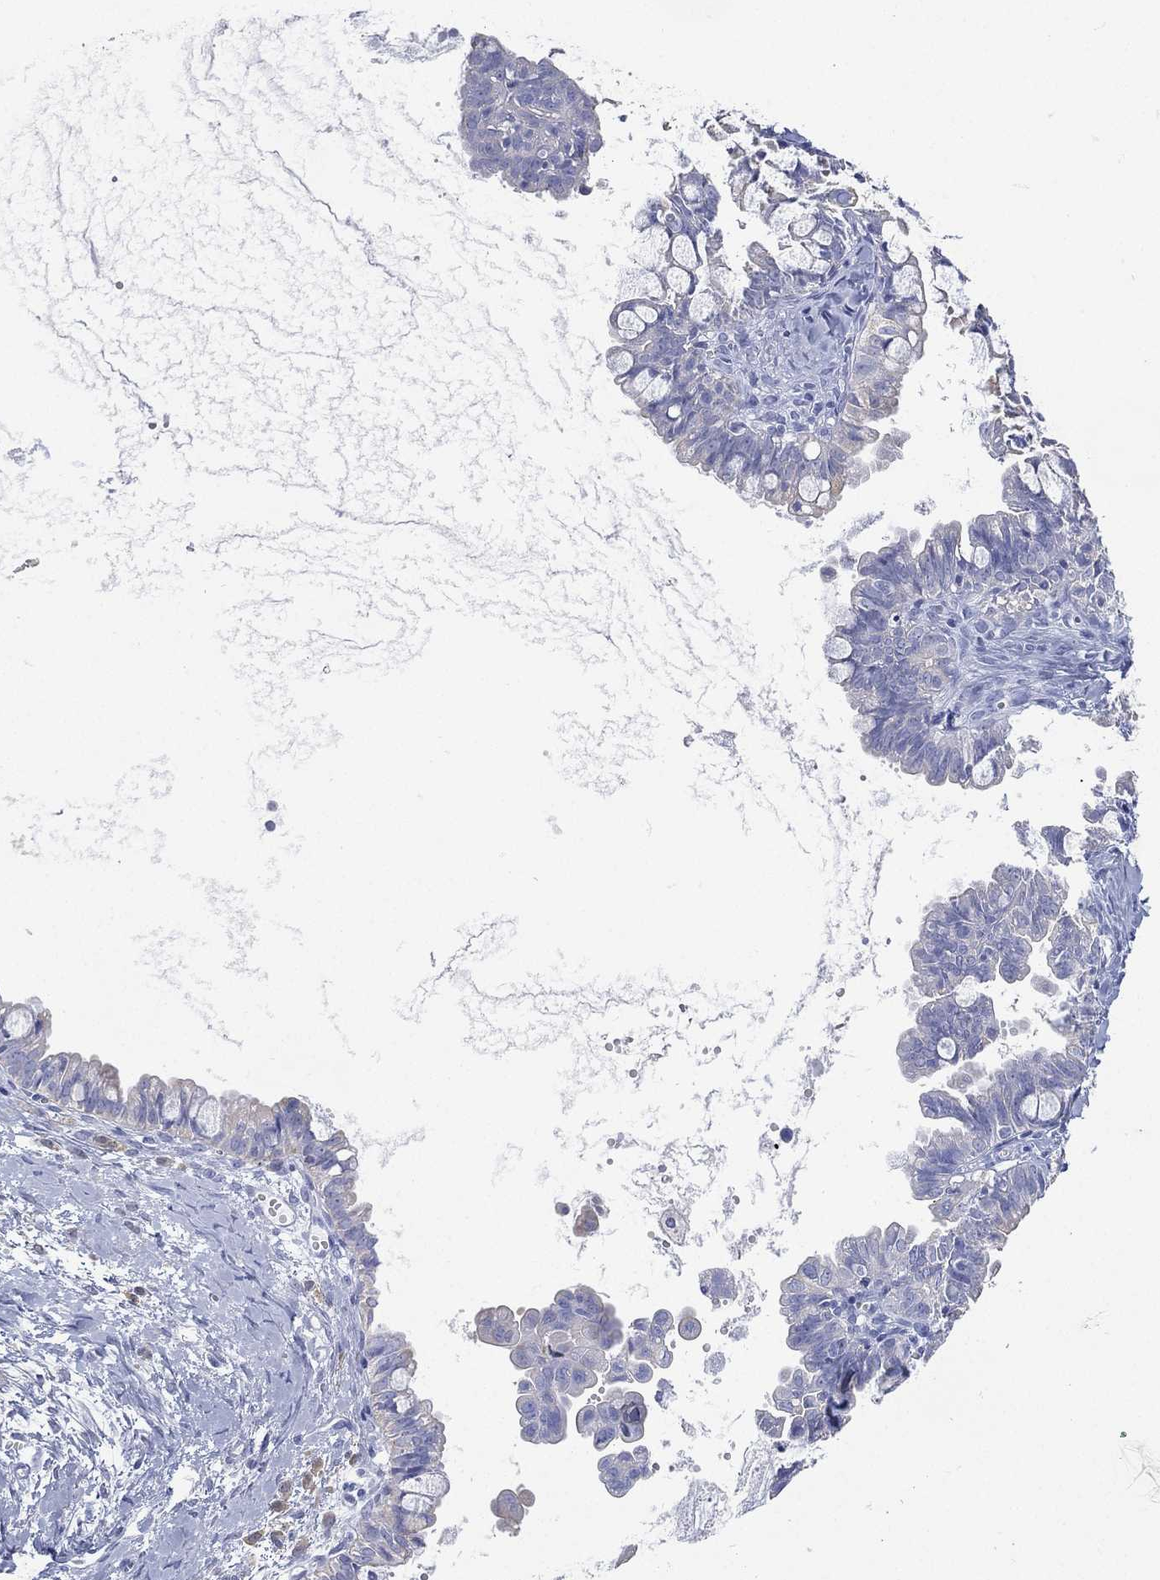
{"staining": {"intensity": "negative", "quantity": "none", "location": "none"}, "tissue": "ovarian cancer", "cell_type": "Tumor cells", "image_type": "cancer", "snomed": [{"axis": "morphology", "description": "Cystadenocarcinoma, mucinous, NOS"}, {"axis": "topography", "description": "Ovary"}], "caption": "The immunohistochemistry photomicrograph has no significant positivity in tumor cells of mucinous cystadenocarcinoma (ovarian) tissue. (DAB immunohistochemistry (IHC) with hematoxylin counter stain).", "gene": "FMO1", "patient": {"sex": "female", "age": 63}}